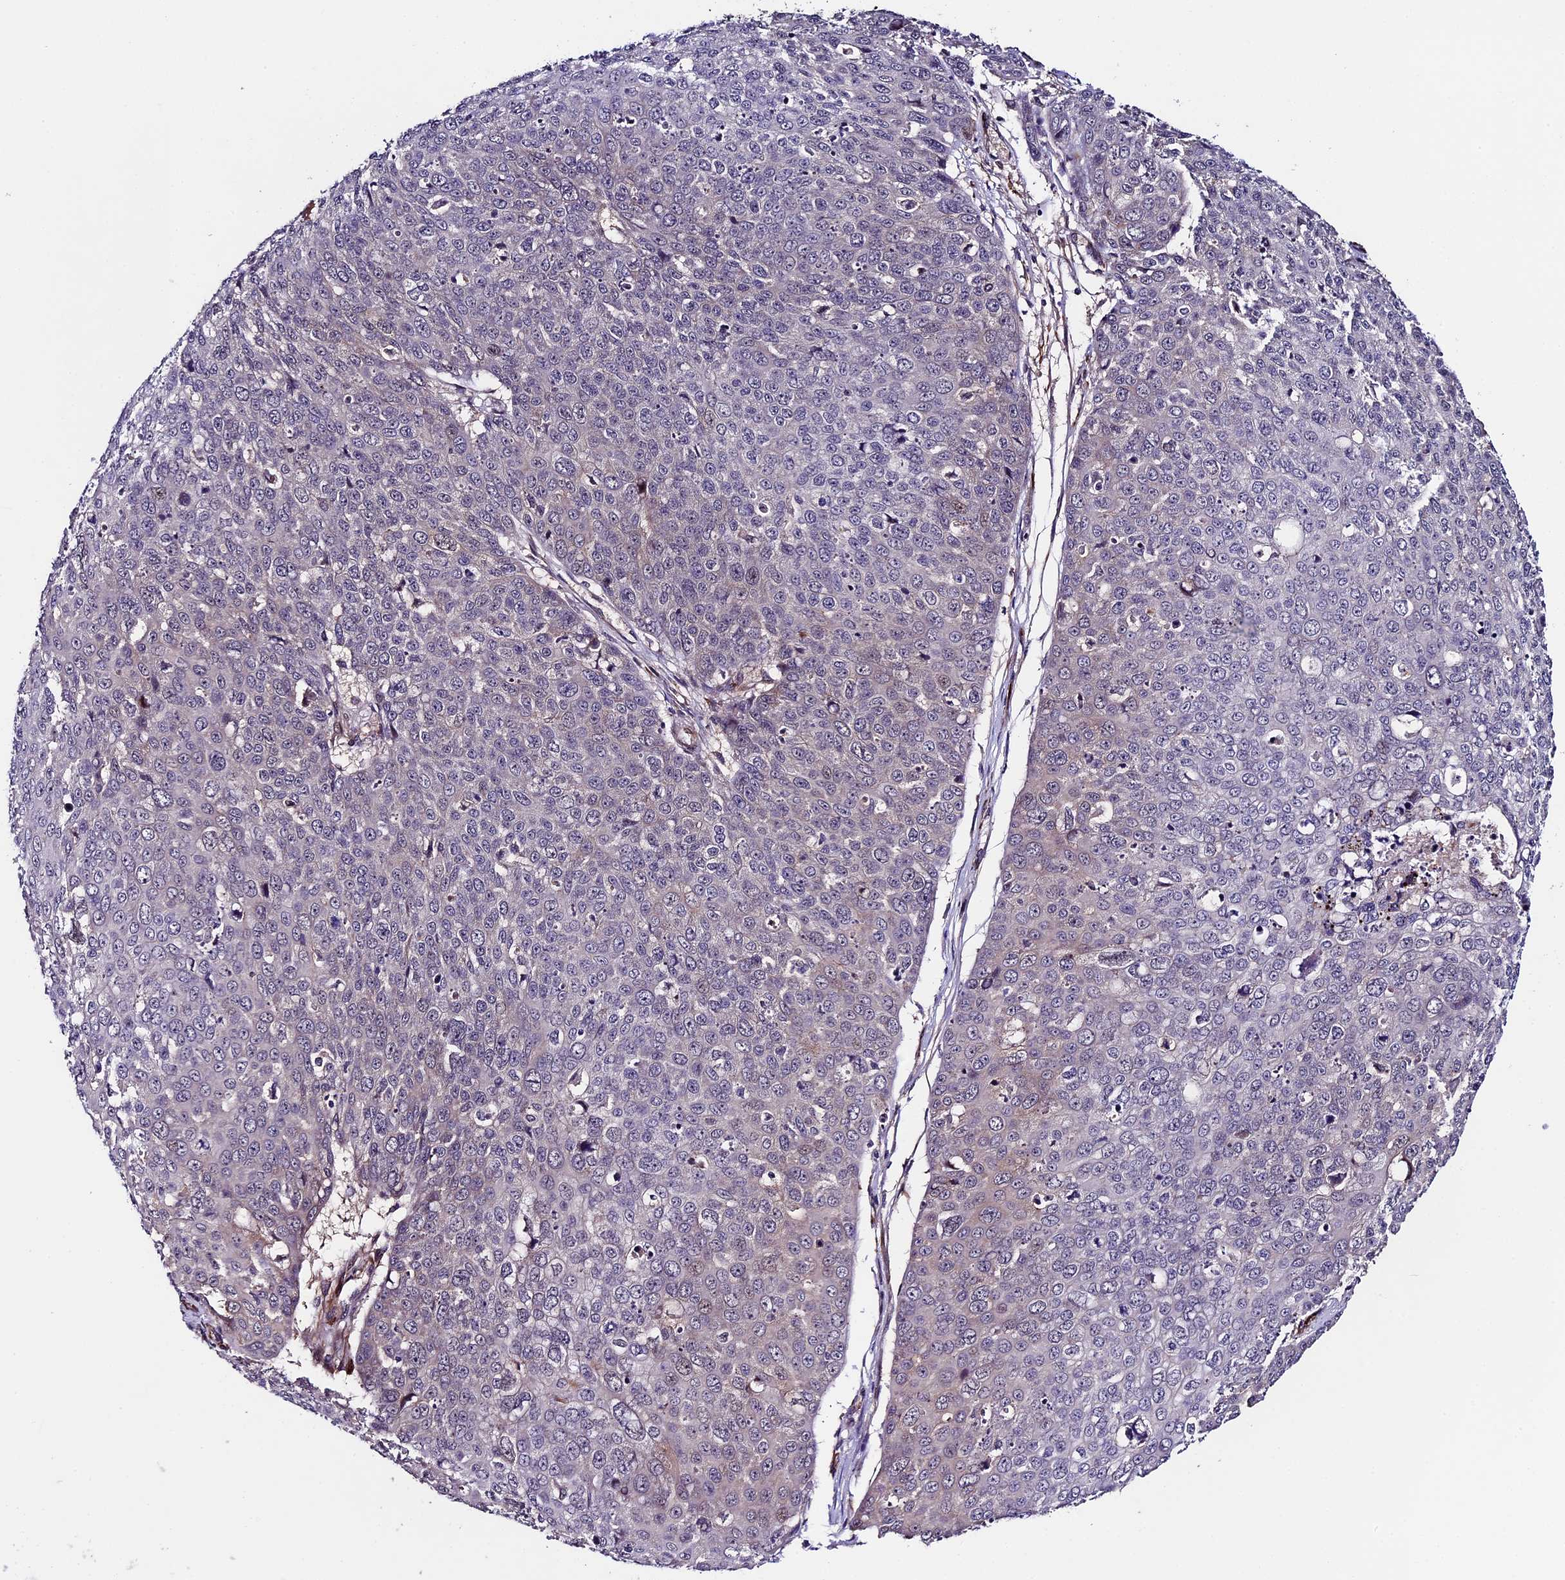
{"staining": {"intensity": "negative", "quantity": "none", "location": "none"}, "tissue": "skin cancer", "cell_type": "Tumor cells", "image_type": "cancer", "snomed": [{"axis": "morphology", "description": "Squamous cell carcinoma, NOS"}, {"axis": "topography", "description": "Skin"}], "caption": "Tumor cells show no significant staining in squamous cell carcinoma (skin).", "gene": "SIPA1L3", "patient": {"sex": "male", "age": 71}}